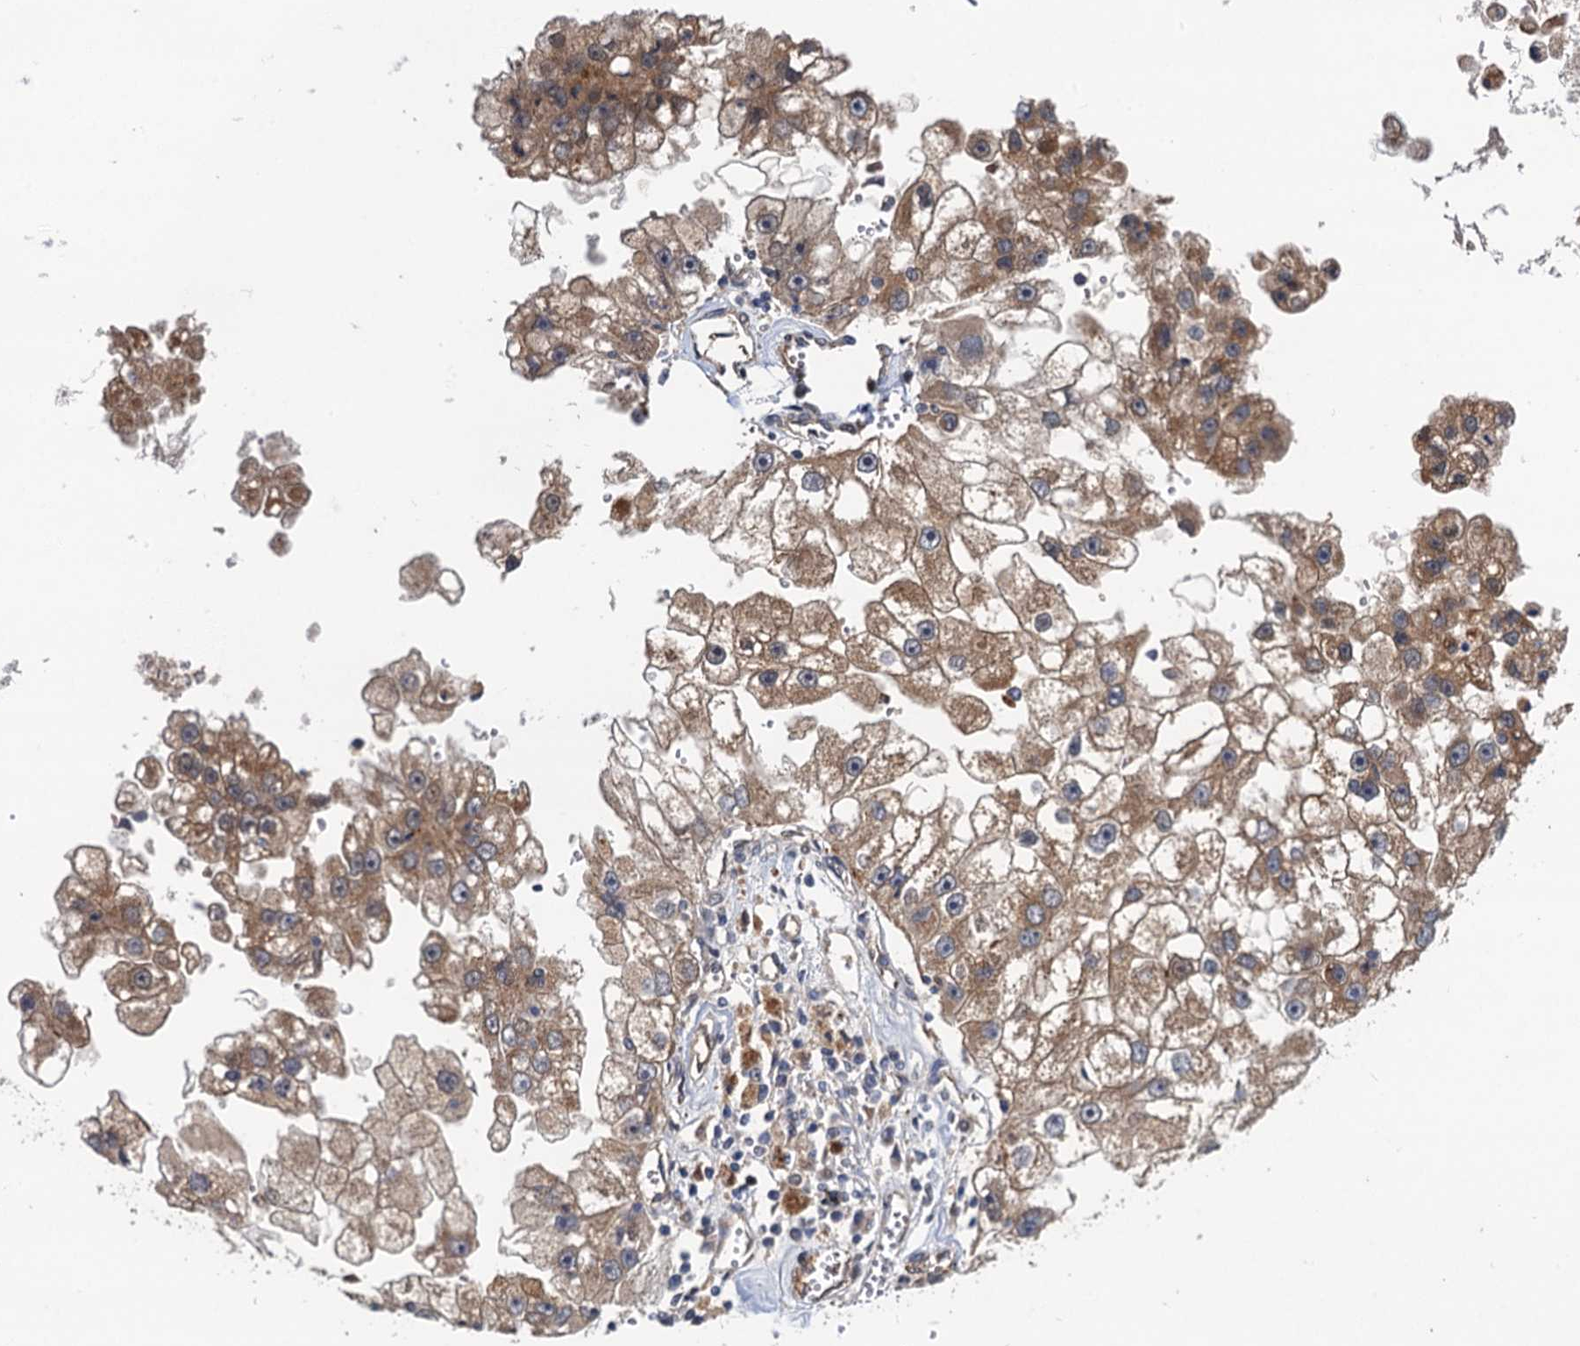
{"staining": {"intensity": "moderate", "quantity": "25%-75%", "location": "cytoplasmic/membranous"}, "tissue": "renal cancer", "cell_type": "Tumor cells", "image_type": "cancer", "snomed": [{"axis": "morphology", "description": "Adenocarcinoma, NOS"}, {"axis": "topography", "description": "Kidney"}], "caption": "Immunohistochemical staining of human renal cancer (adenocarcinoma) displays medium levels of moderate cytoplasmic/membranous protein expression in approximately 25%-75% of tumor cells.", "gene": "NLRP10", "patient": {"sex": "male", "age": 63}}